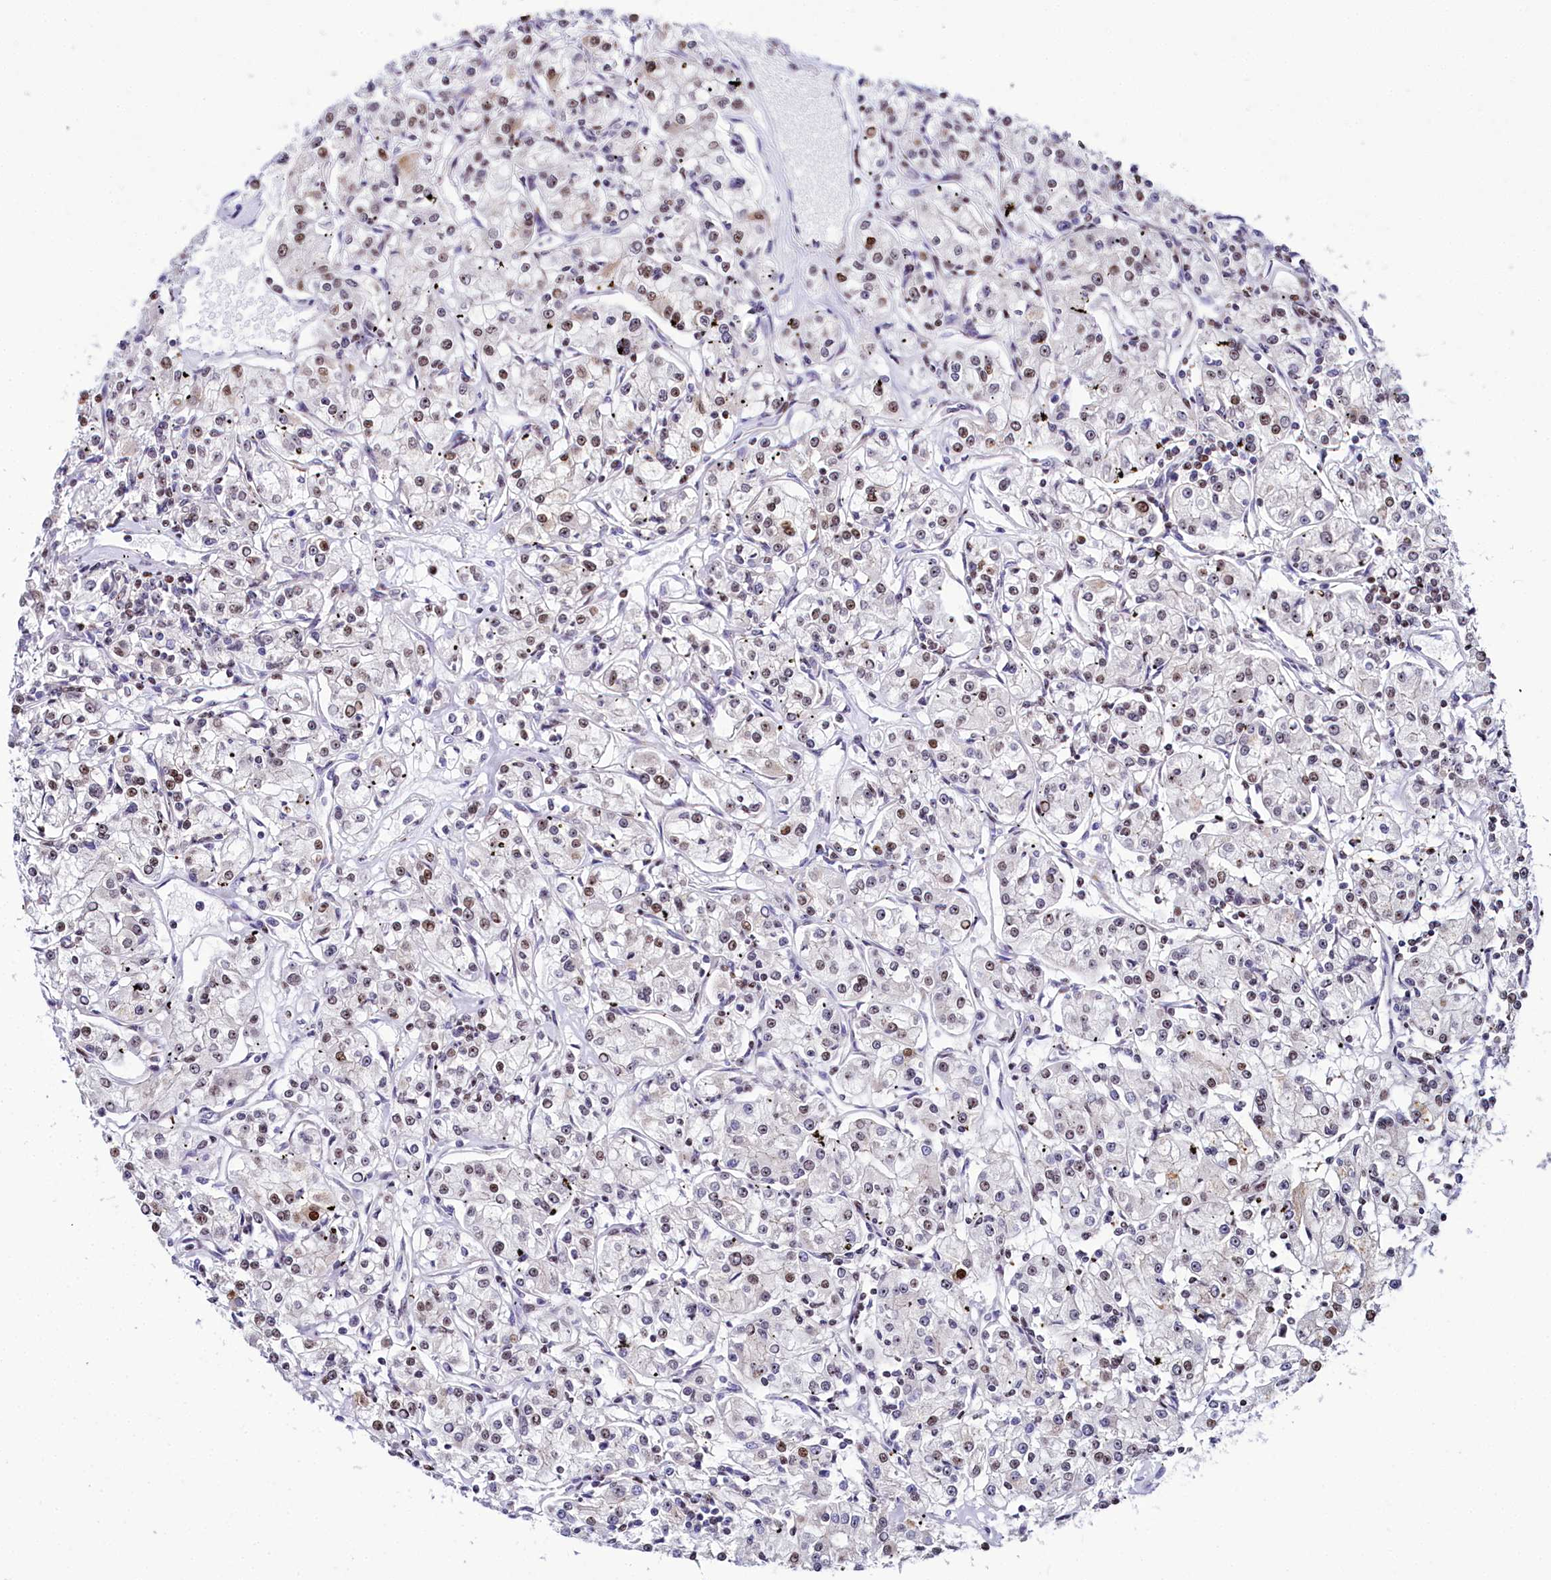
{"staining": {"intensity": "moderate", "quantity": ">75%", "location": "nuclear"}, "tissue": "renal cancer", "cell_type": "Tumor cells", "image_type": "cancer", "snomed": [{"axis": "morphology", "description": "Adenocarcinoma, NOS"}, {"axis": "topography", "description": "Kidney"}], "caption": "Immunohistochemistry photomicrograph of neoplastic tissue: human adenocarcinoma (renal) stained using immunohistochemistry displays medium levels of moderate protein expression localized specifically in the nuclear of tumor cells, appearing as a nuclear brown color.", "gene": "TCOF1", "patient": {"sex": "female", "age": 59}}